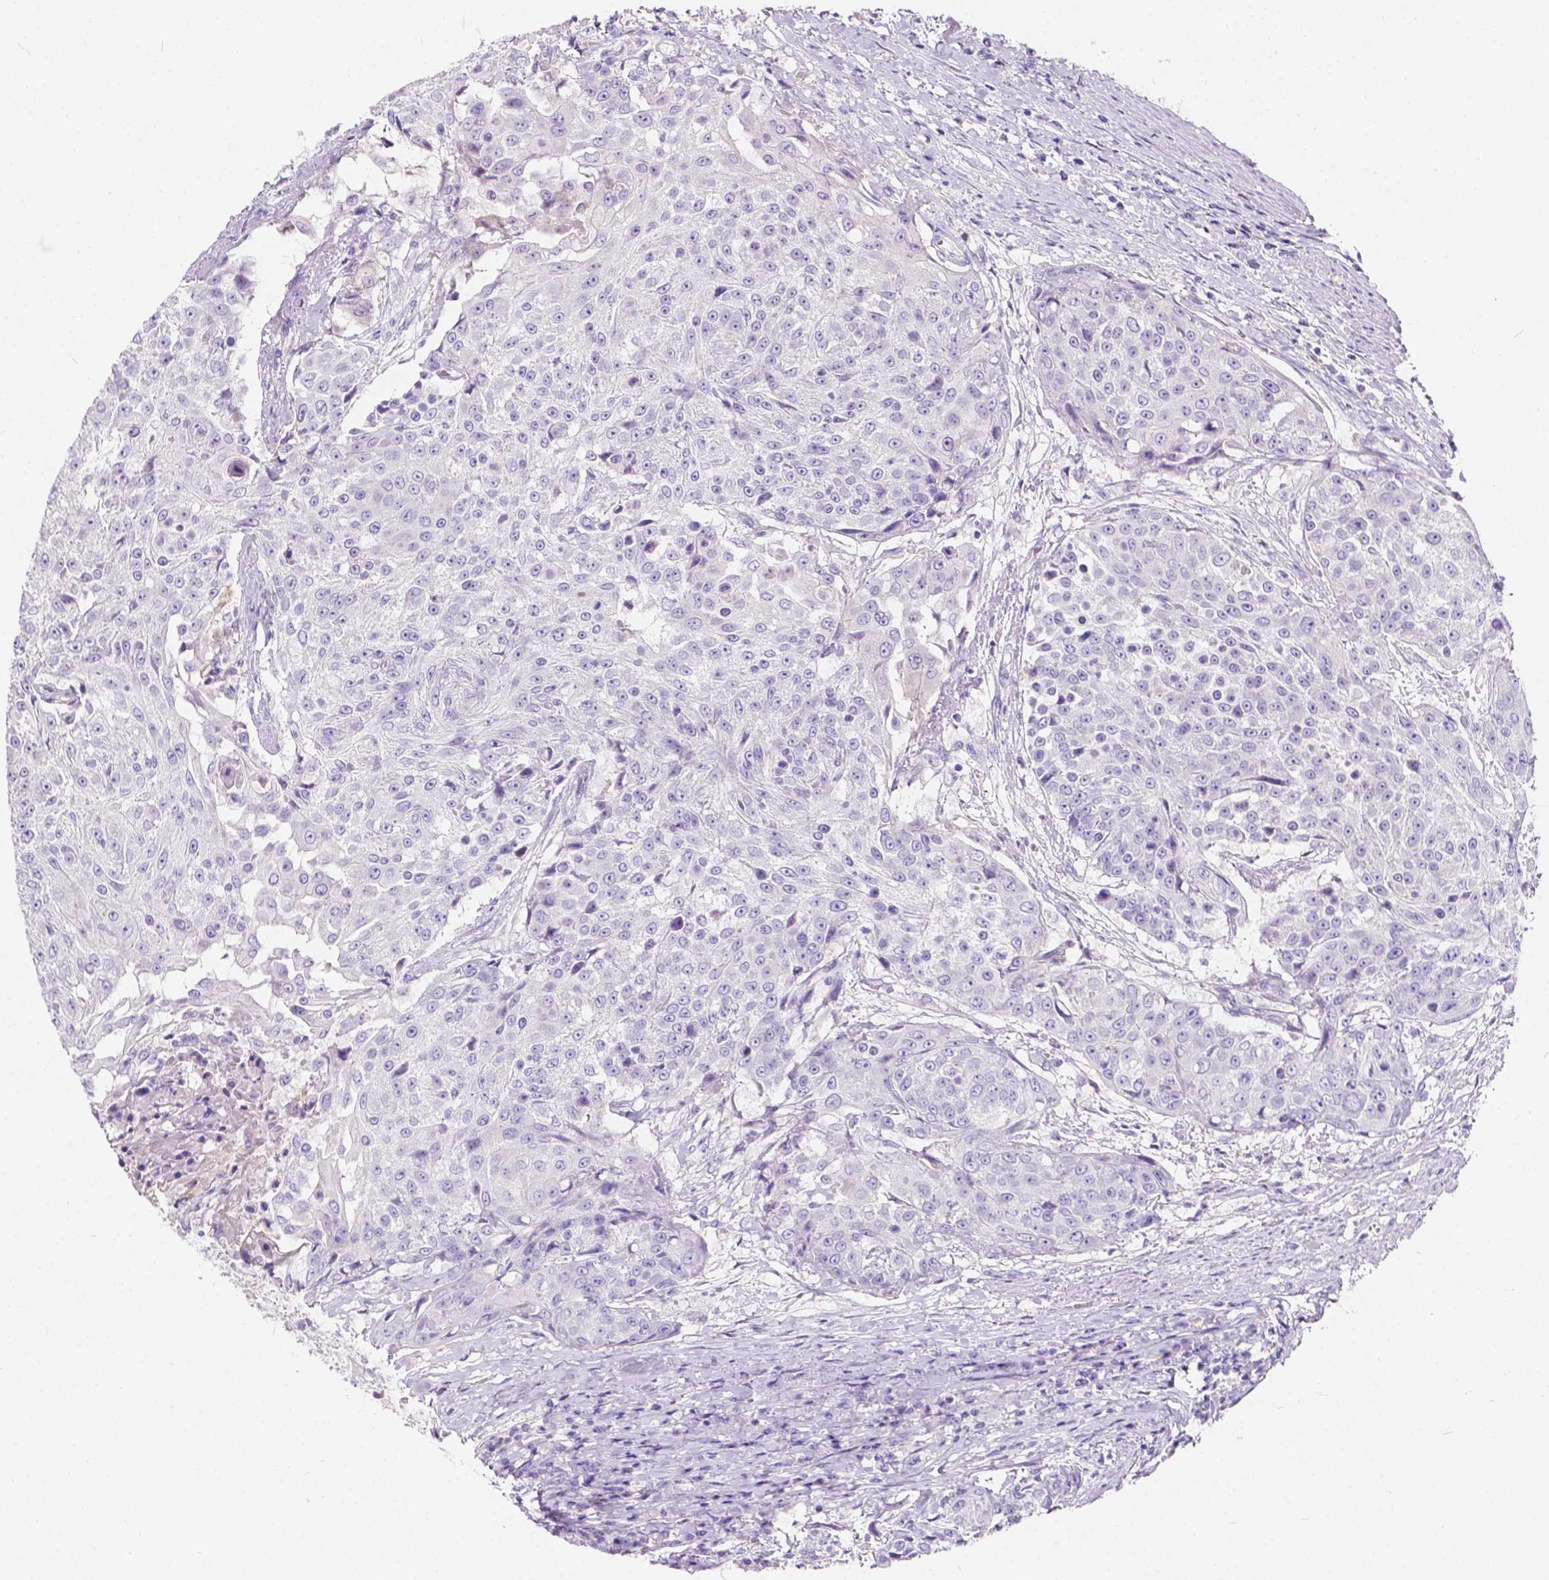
{"staining": {"intensity": "negative", "quantity": "none", "location": "none"}, "tissue": "urothelial cancer", "cell_type": "Tumor cells", "image_type": "cancer", "snomed": [{"axis": "morphology", "description": "Urothelial carcinoma, High grade"}, {"axis": "topography", "description": "Urinary bladder"}], "caption": "There is no significant staining in tumor cells of urothelial cancer.", "gene": "CLSTN2", "patient": {"sex": "female", "age": 63}}